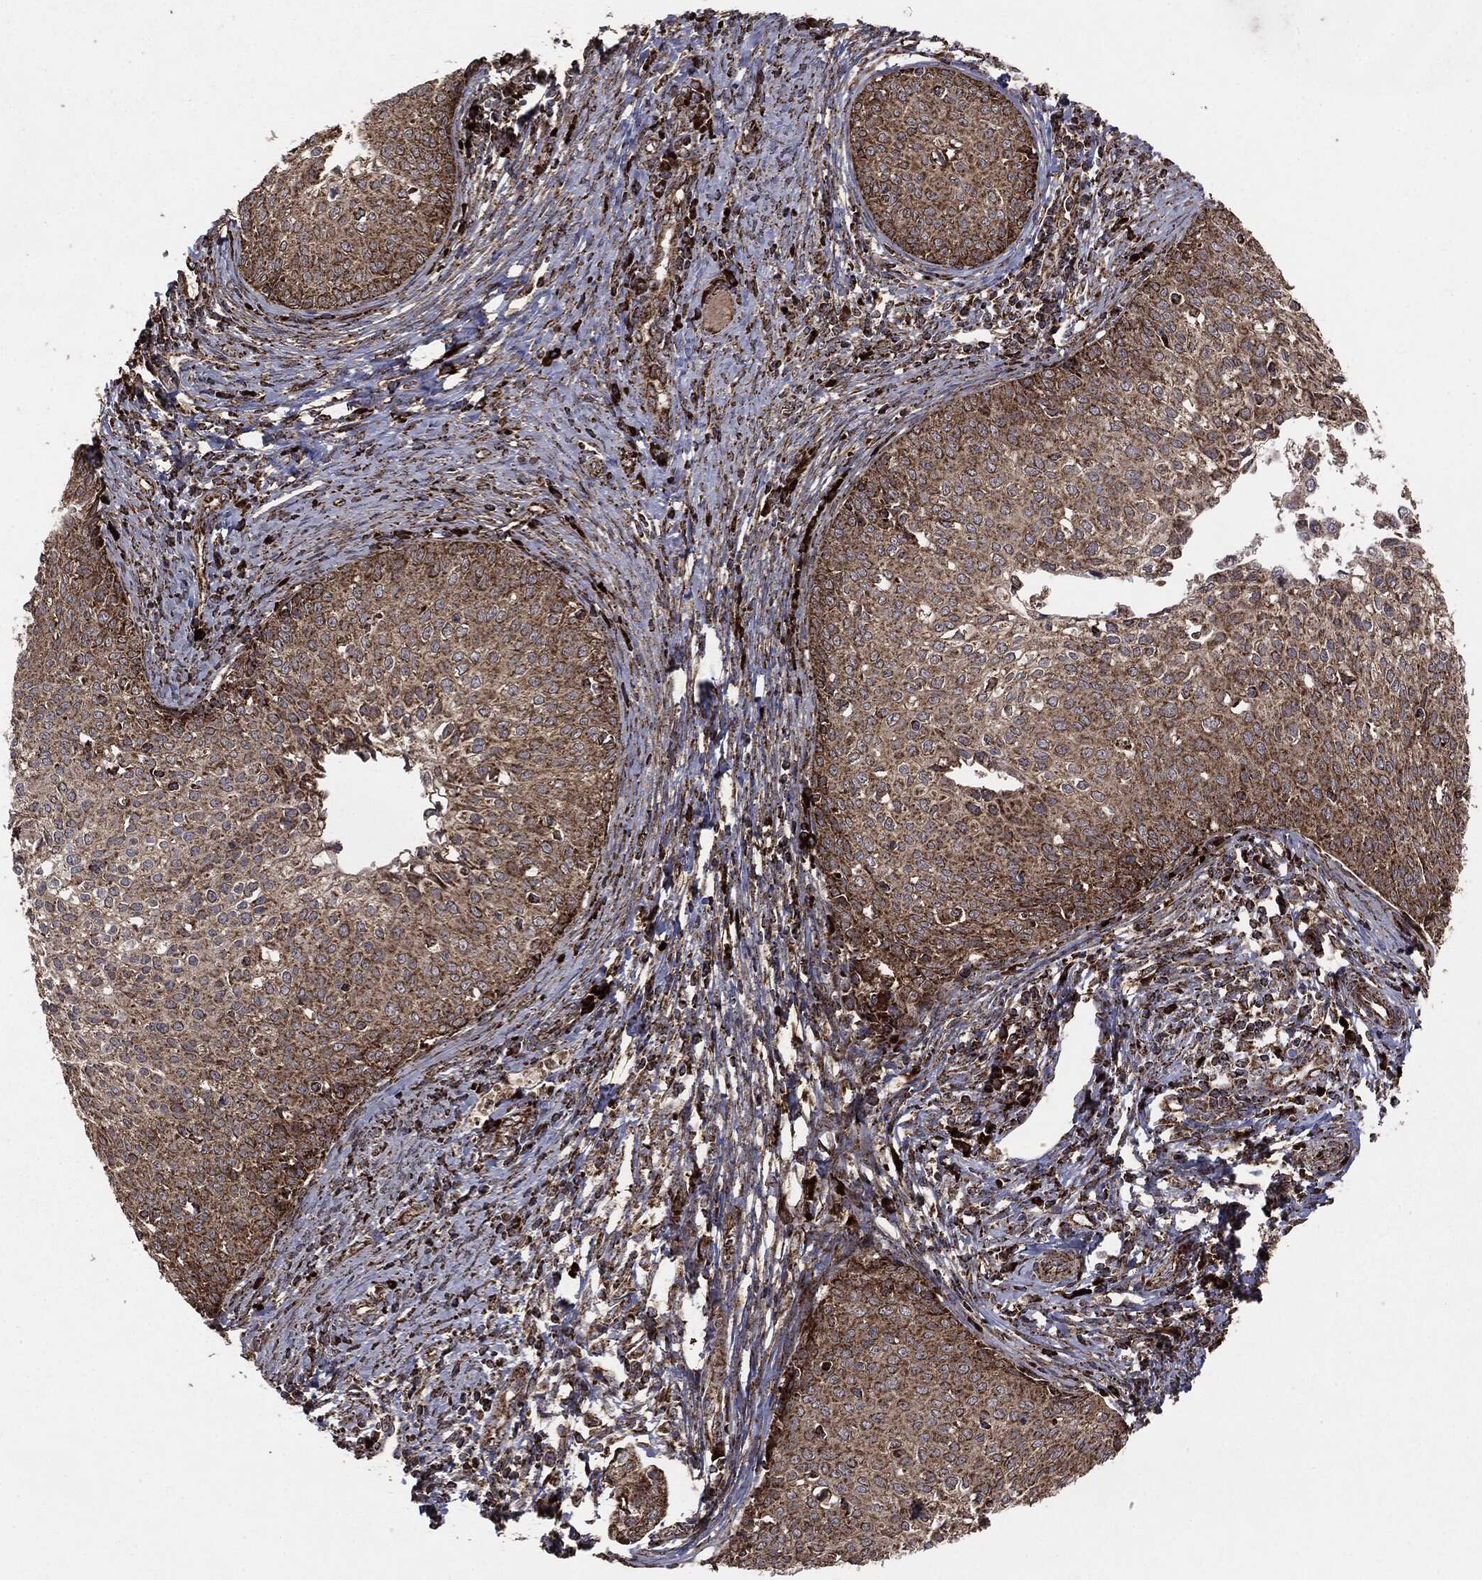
{"staining": {"intensity": "moderate", "quantity": ">75%", "location": "cytoplasmic/membranous"}, "tissue": "cervical cancer", "cell_type": "Tumor cells", "image_type": "cancer", "snomed": [{"axis": "morphology", "description": "Squamous cell carcinoma, NOS"}, {"axis": "topography", "description": "Cervix"}], "caption": "Moderate cytoplasmic/membranous protein expression is present in approximately >75% of tumor cells in squamous cell carcinoma (cervical).", "gene": "MAP2K1", "patient": {"sex": "female", "age": 51}}